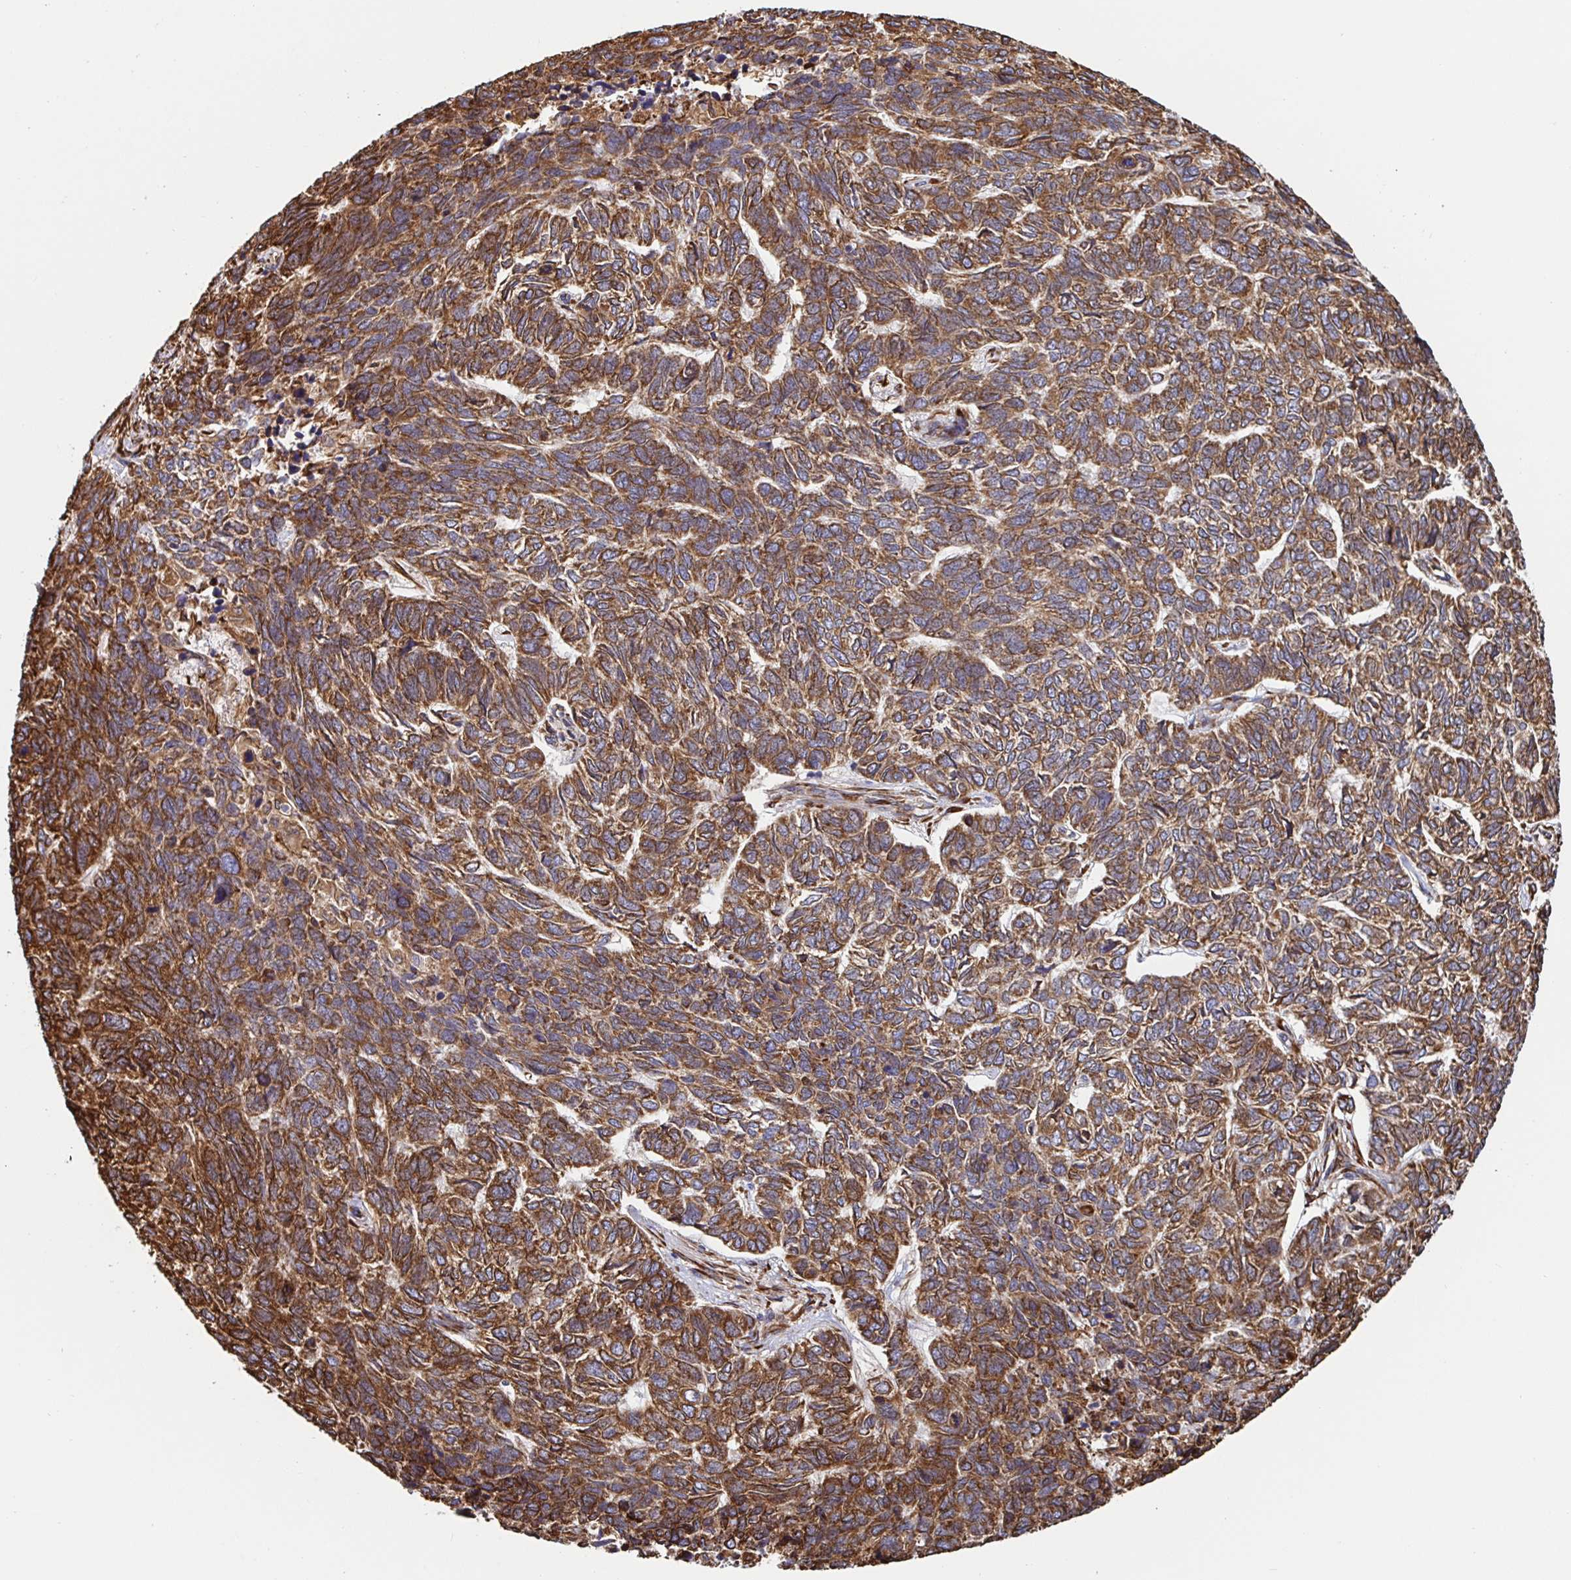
{"staining": {"intensity": "strong", "quantity": ">75%", "location": "cytoplasmic/membranous"}, "tissue": "skin cancer", "cell_type": "Tumor cells", "image_type": "cancer", "snomed": [{"axis": "morphology", "description": "Basal cell carcinoma"}, {"axis": "topography", "description": "Skin"}], "caption": "The histopathology image reveals staining of basal cell carcinoma (skin), revealing strong cytoplasmic/membranous protein positivity (brown color) within tumor cells.", "gene": "MAOA", "patient": {"sex": "female", "age": 65}}